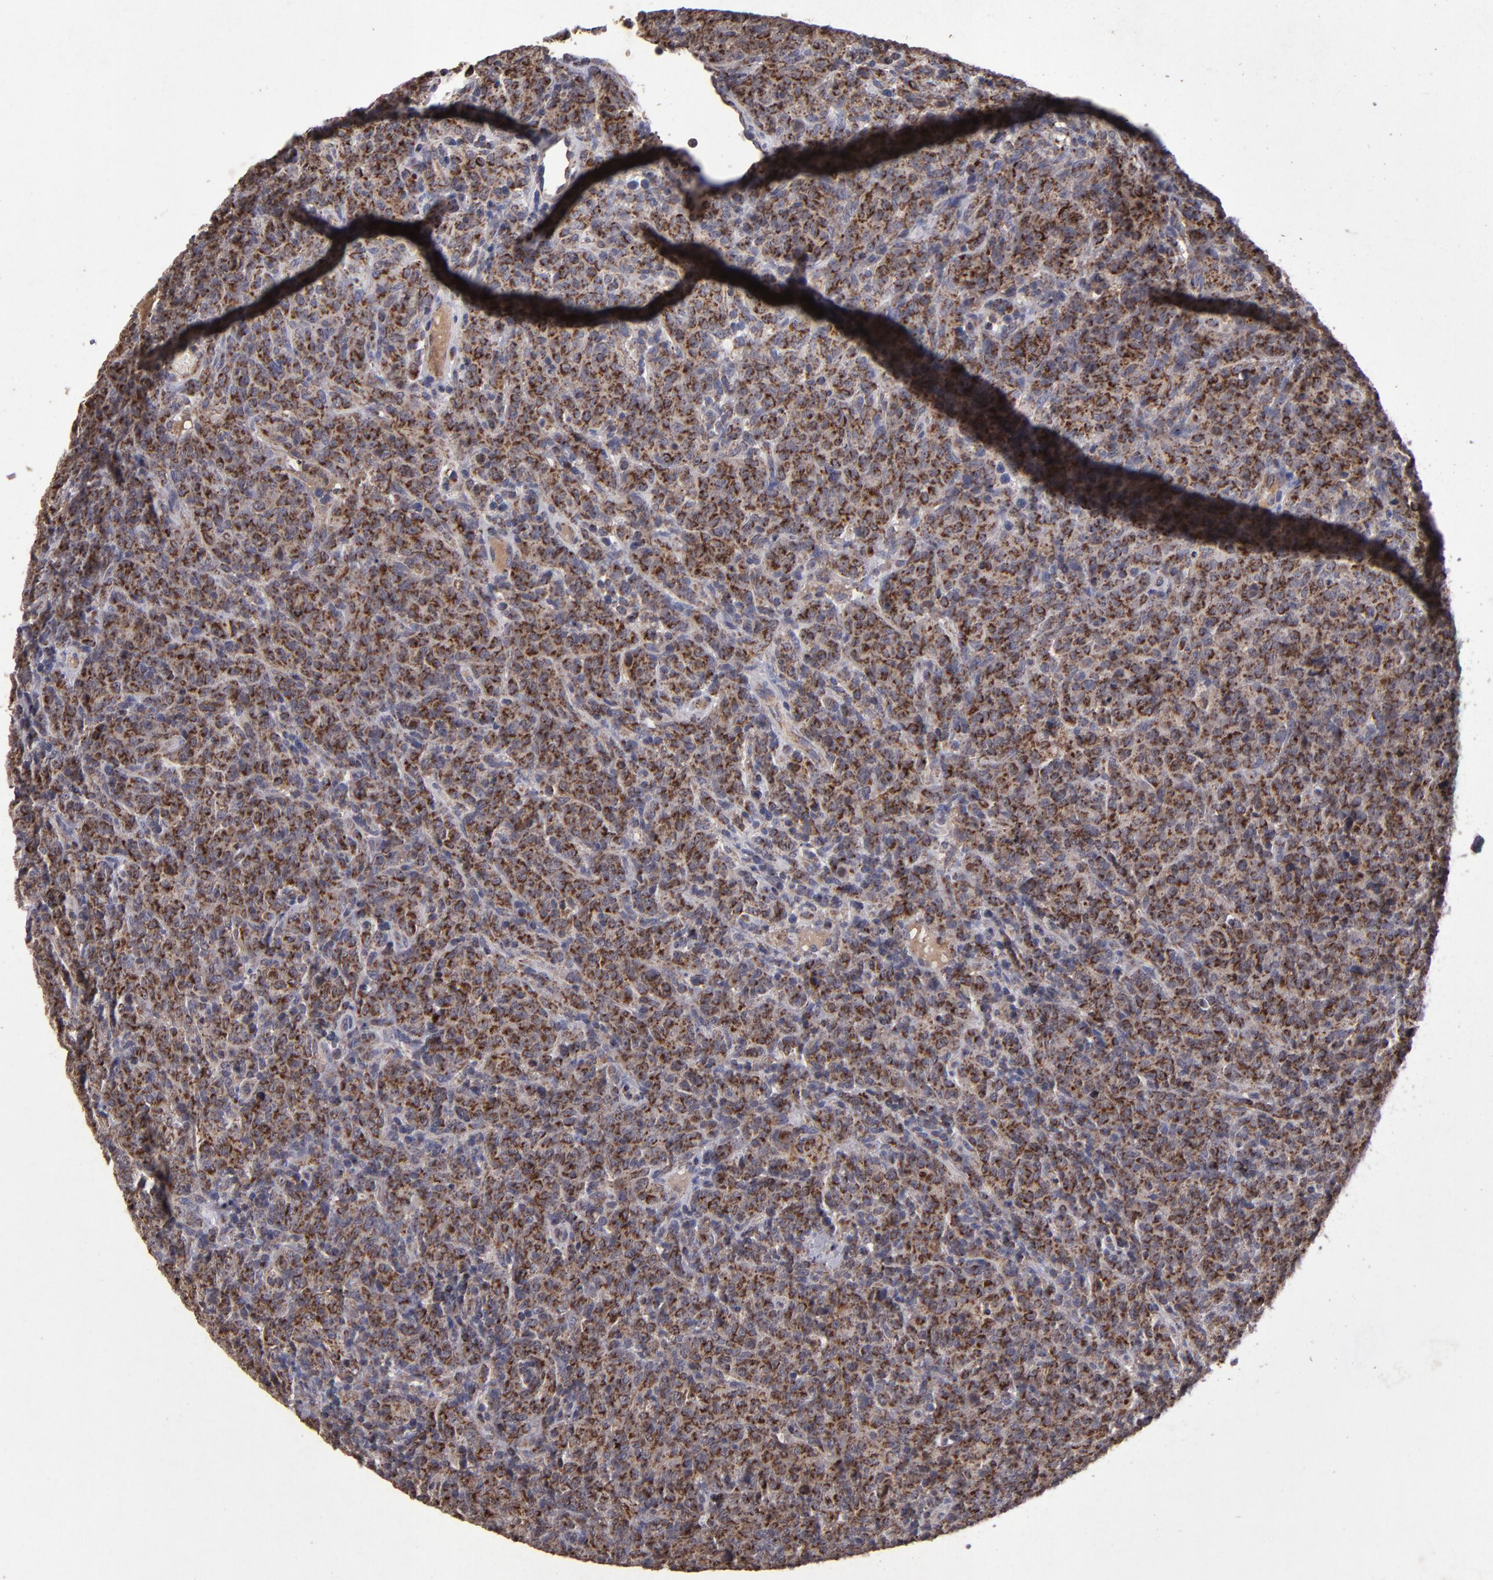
{"staining": {"intensity": "strong", "quantity": ">75%", "location": "cytoplasmic/membranous"}, "tissue": "lymphoma", "cell_type": "Tumor cells", "image_type": "cancer", "snomed": [{"axis": "morphology", "description": "Malignant lymphoma, non-Hodgkin's type, High grade"}, {"axis": "topography", "description": "Tonsil"}], "caption": "An immunohistochemistry (IHC) image of neoplastic tissue is shown. Protein staining in brown shows strong cytoplasmic/membranous positivity in lymphoma within tumor cells.", "gene": "TIMM9", "patient": {"sex": "female", "age": 36}}